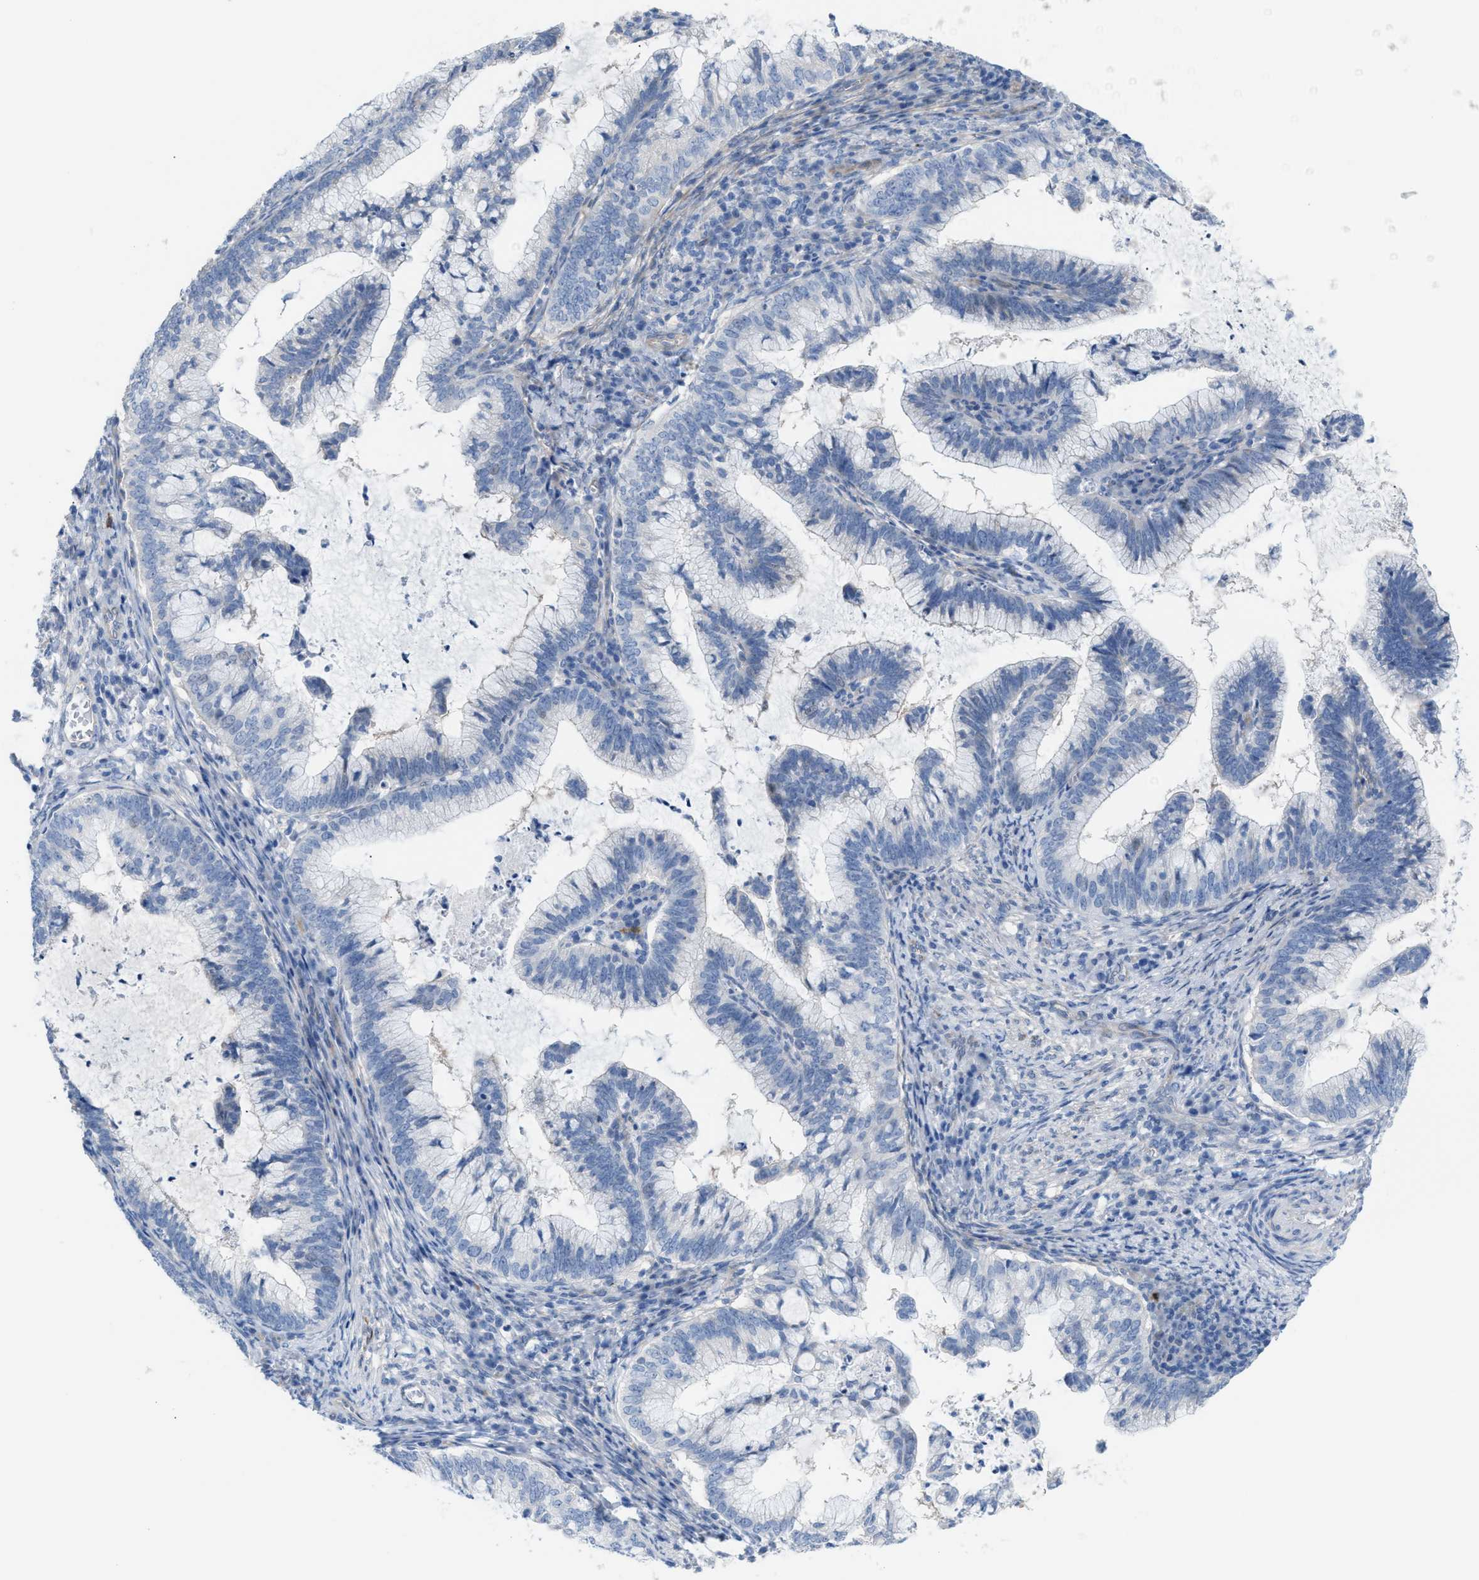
{"staining": {"intensity": "negative", "quantity": "none", "location": "none"}, "tissue": "cervical cancer", "cell_type": "Tumor cells", "image_type": "cancer", "snomed": [{"axis": "morphology", "description": "Adenocarcinoma, NOS"}, {"axis": "topography", "description": "Cervix"}], "caption": "Tumor cells are negative for brown protein staining in cervical cancer (adenocarcinoma). The staining was performed using DAB to visualize the protein expression in brown, while the nuclei were stained in blue with hematoxylin (Magnification: 20x).", "gene": "MPP3", "patient": {"sex": "female", "age": 36}}